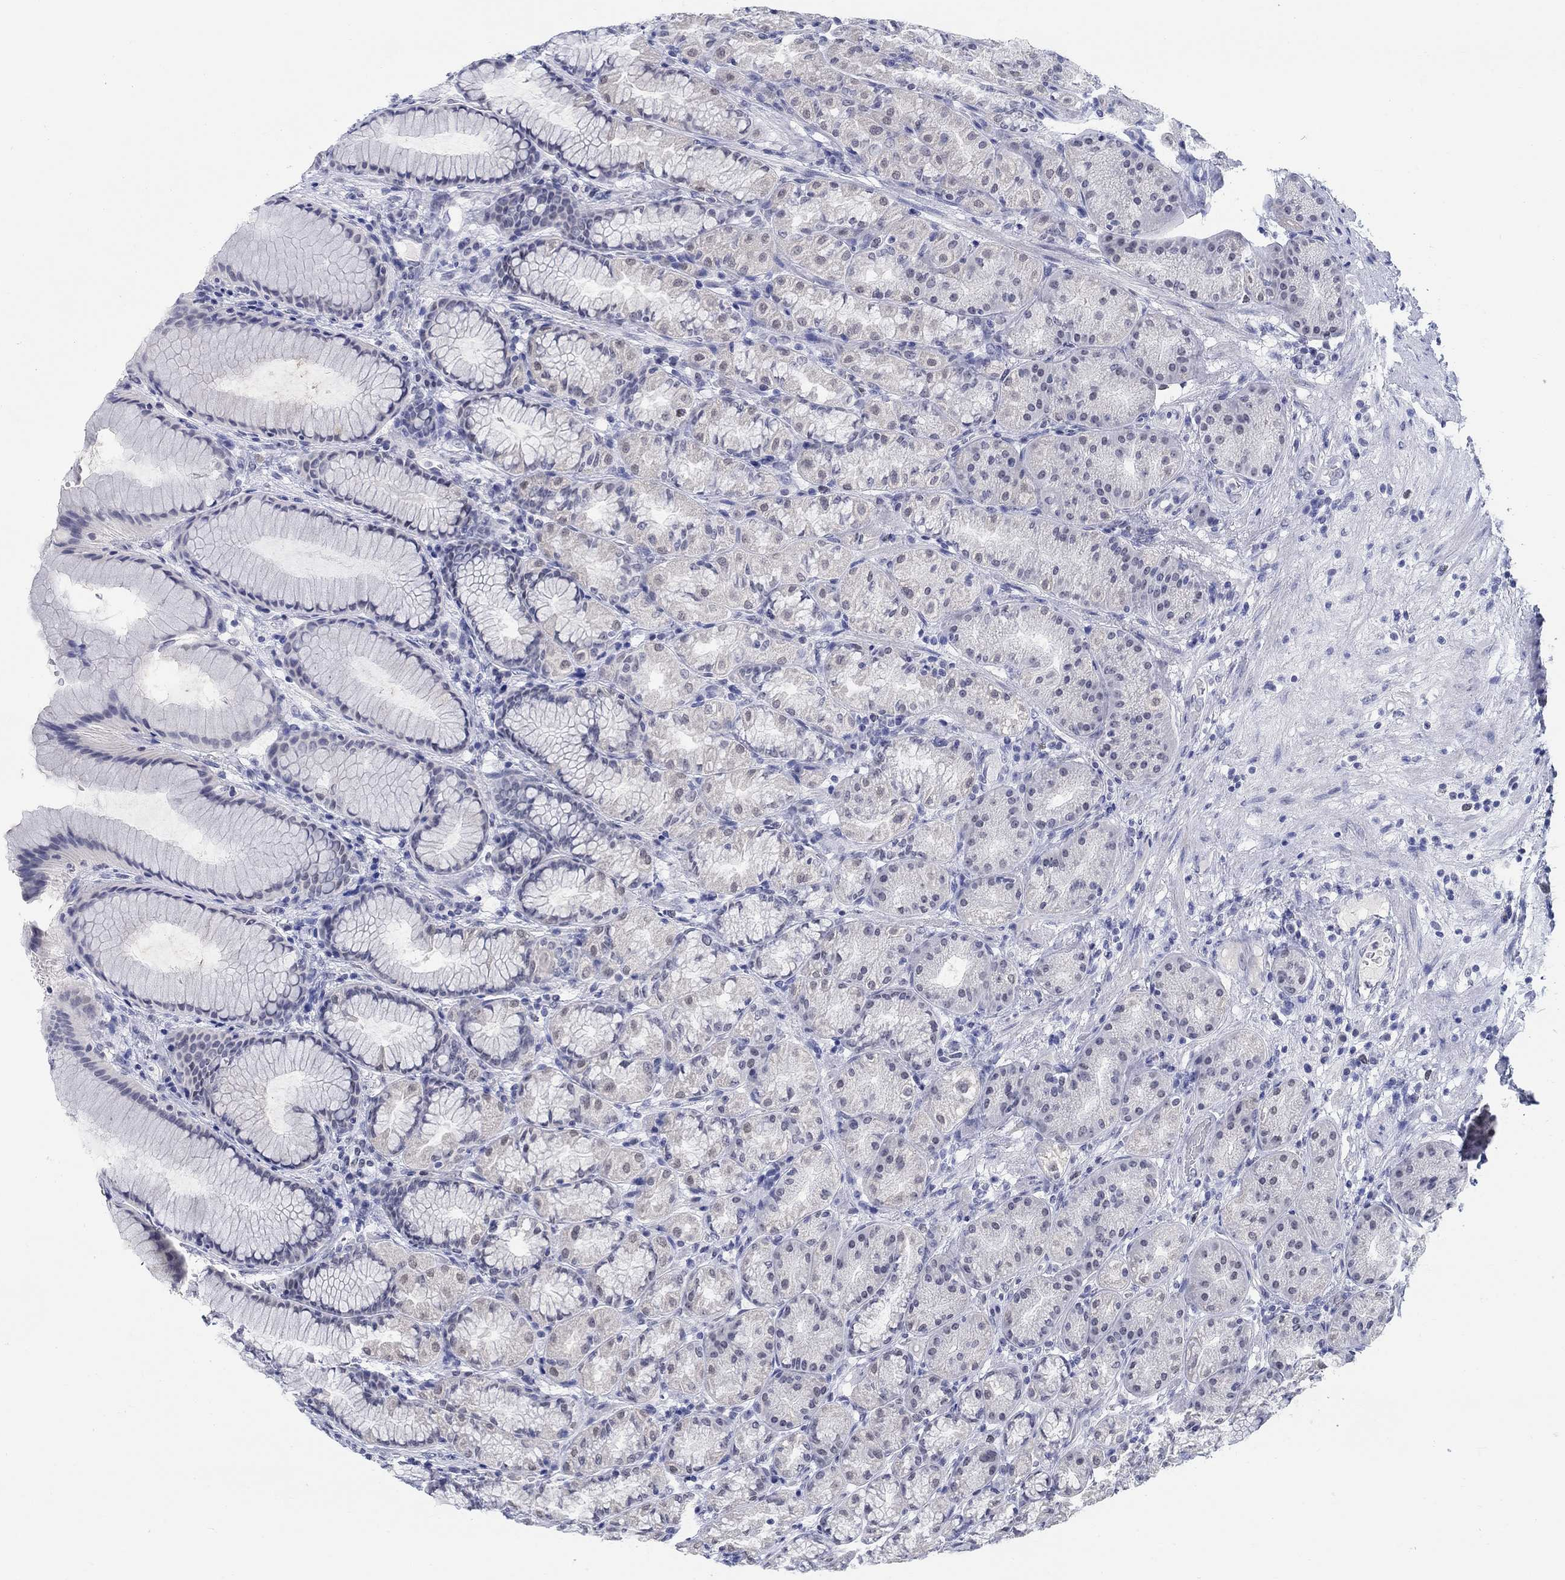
{"staining": {"intensity": "weak", "quantity": "<25%", "location": "cytoplasmic/membranous"}, "tissue": "stomach", "cell_type": "Glandular cells", "image_type": "normal", "snomed": [{"axis": "morphology", "description": "Normal tissue, NOS"}, {"axis": "morphology", "description": "Adenocarcinoma, NOS"}, {"axis": "topography", "description": "Stomach"}], "caption": "A high-resolution micrograph shows immunohistochemistry (IHC) staining of unremarkable stomach, which displays no significant expression in glandular cells.", "gene": "ANKS1B", "patient": {"sex": "female", "age": 79}}